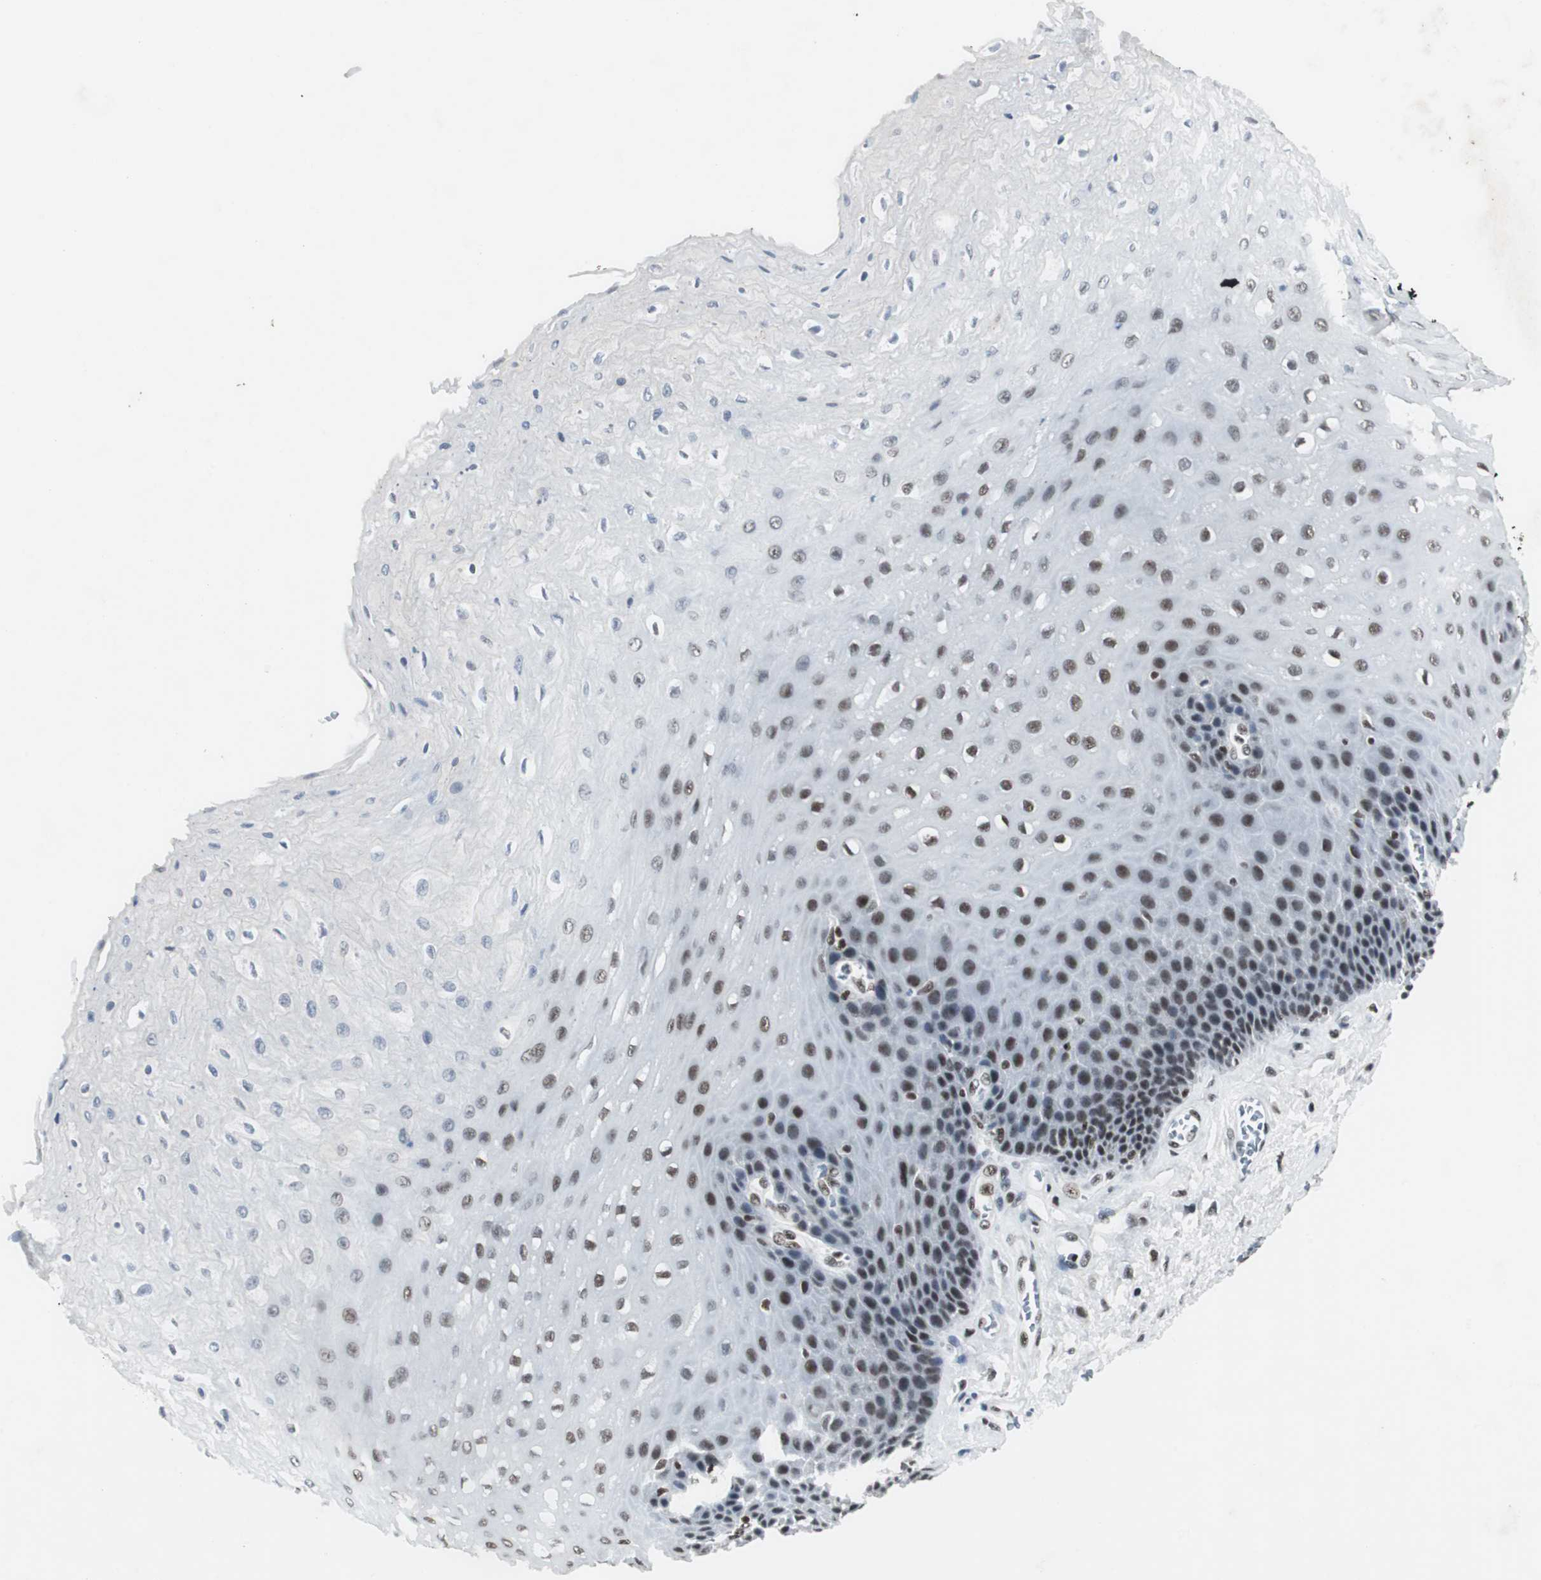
{"staining": {"intensity": "moderate", "quantity": ">75%", "location": "nuclear"}, "tissue": "esophagus", "cell_type": "Squamous epithelial cells", "image_type": "normal", "snomed": [{"axis": "morphology", "description": "Normal tissue, NOS"}, {"axis": "topography", "description": "Esophagus"}], "caption": "Immunohistochemical staining of benign esophagus exhibits medium levels of moderate nuclear positivity in about >75% of squamous epithelial cells. Immunohistochemistry stains the protein of interest in brown and the nuclei are stained blue.", "gene": "RAD9A", "patient": {"sex": "female", "age": 72}}